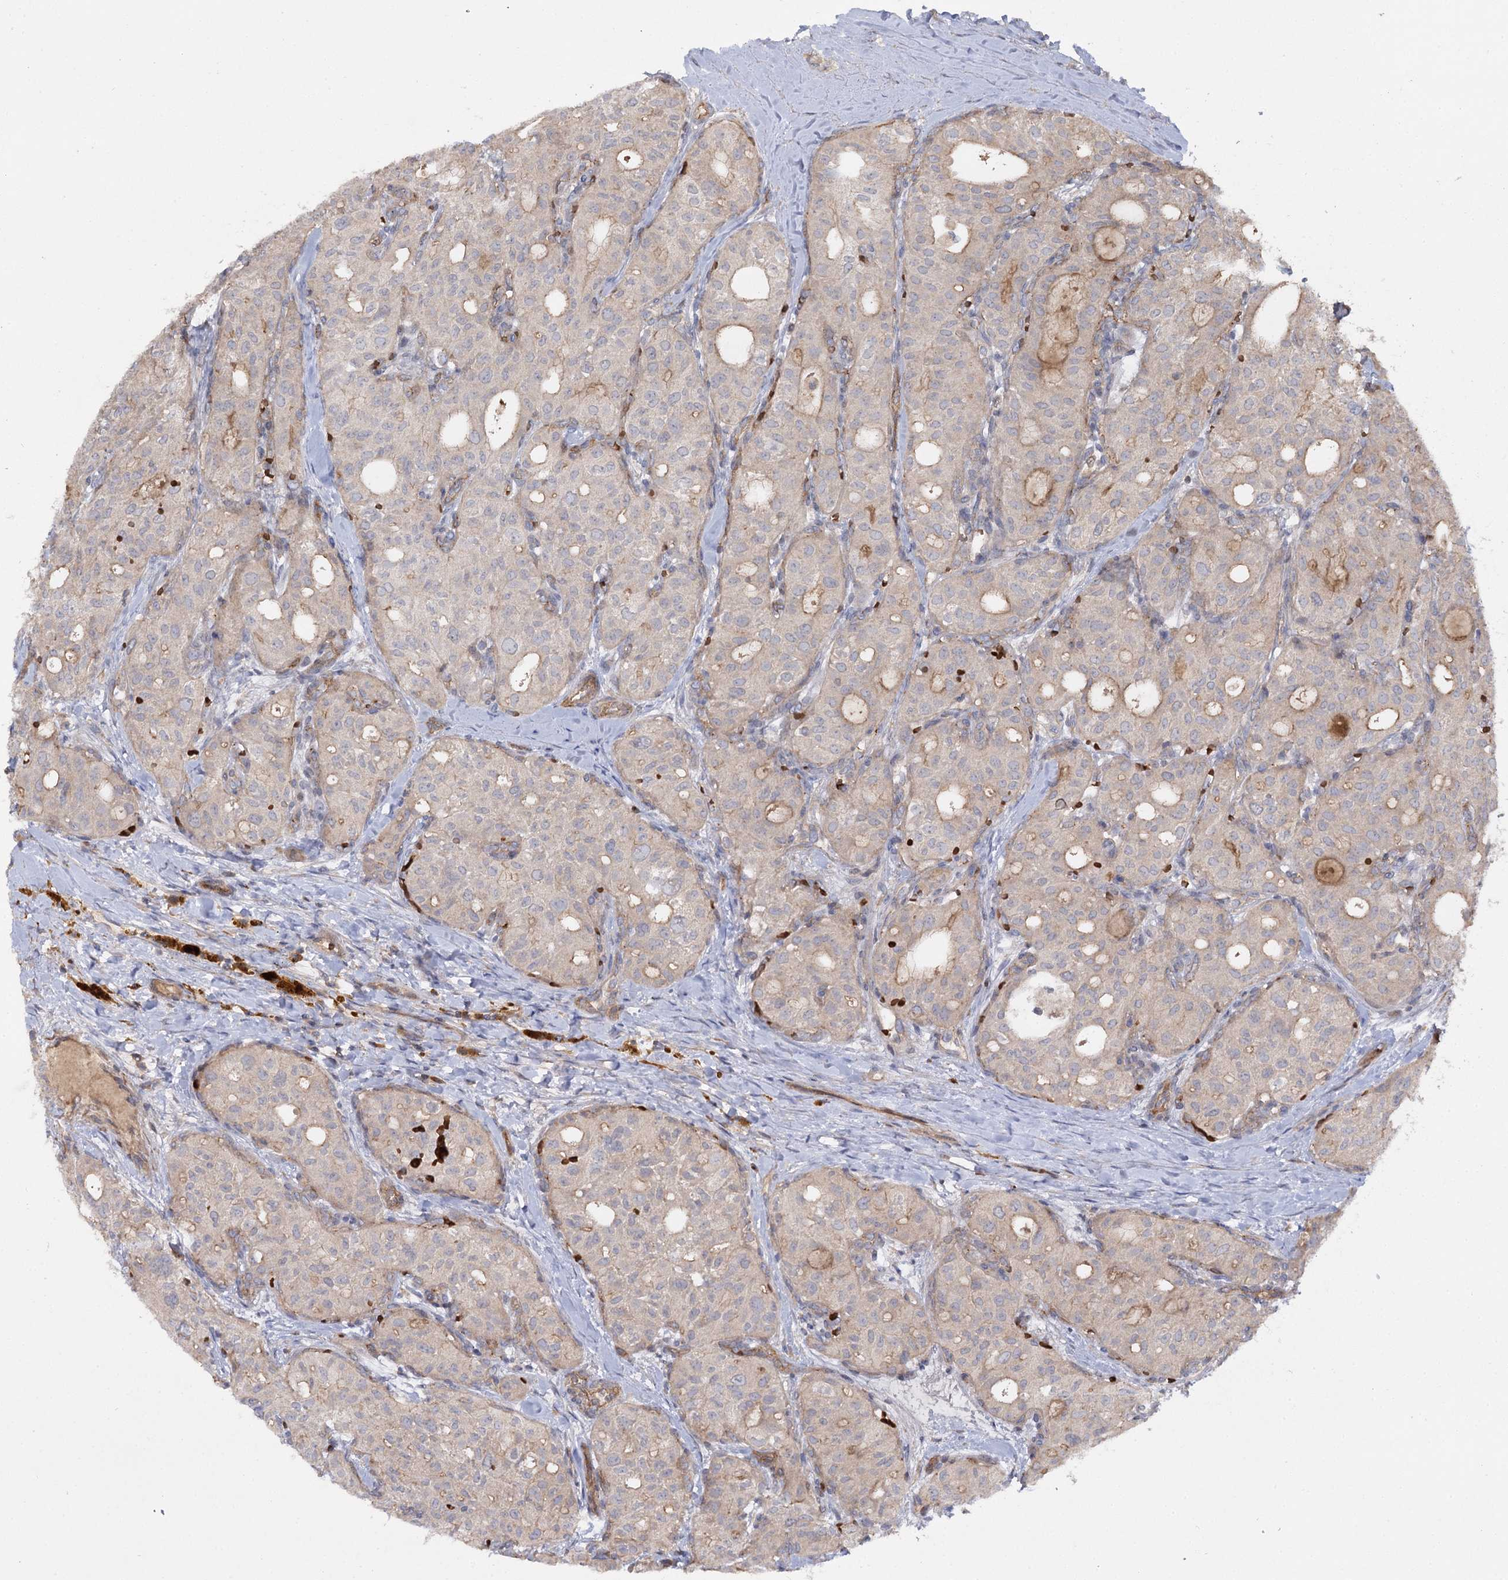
{"staining": {"intensity": "negative", "quantity": "none", "location": "none"}, "tissue": "thyroid cancer", "cell_type": "Tumor cells", "image_type": "cancer", "snomed": [{"axis": "morphology", "description": "Follicular adenoma carcinoma, NOS"}, {"axis": "topography", "description": "Thyroid gland"}], "caption": "Protein analysis of follicular adenoma carcinoma (thyroid) exhibits no significant positivity in tumor cells.", "gene": "KIAA0825", "patient": {"sex": "male", "age": 75}}